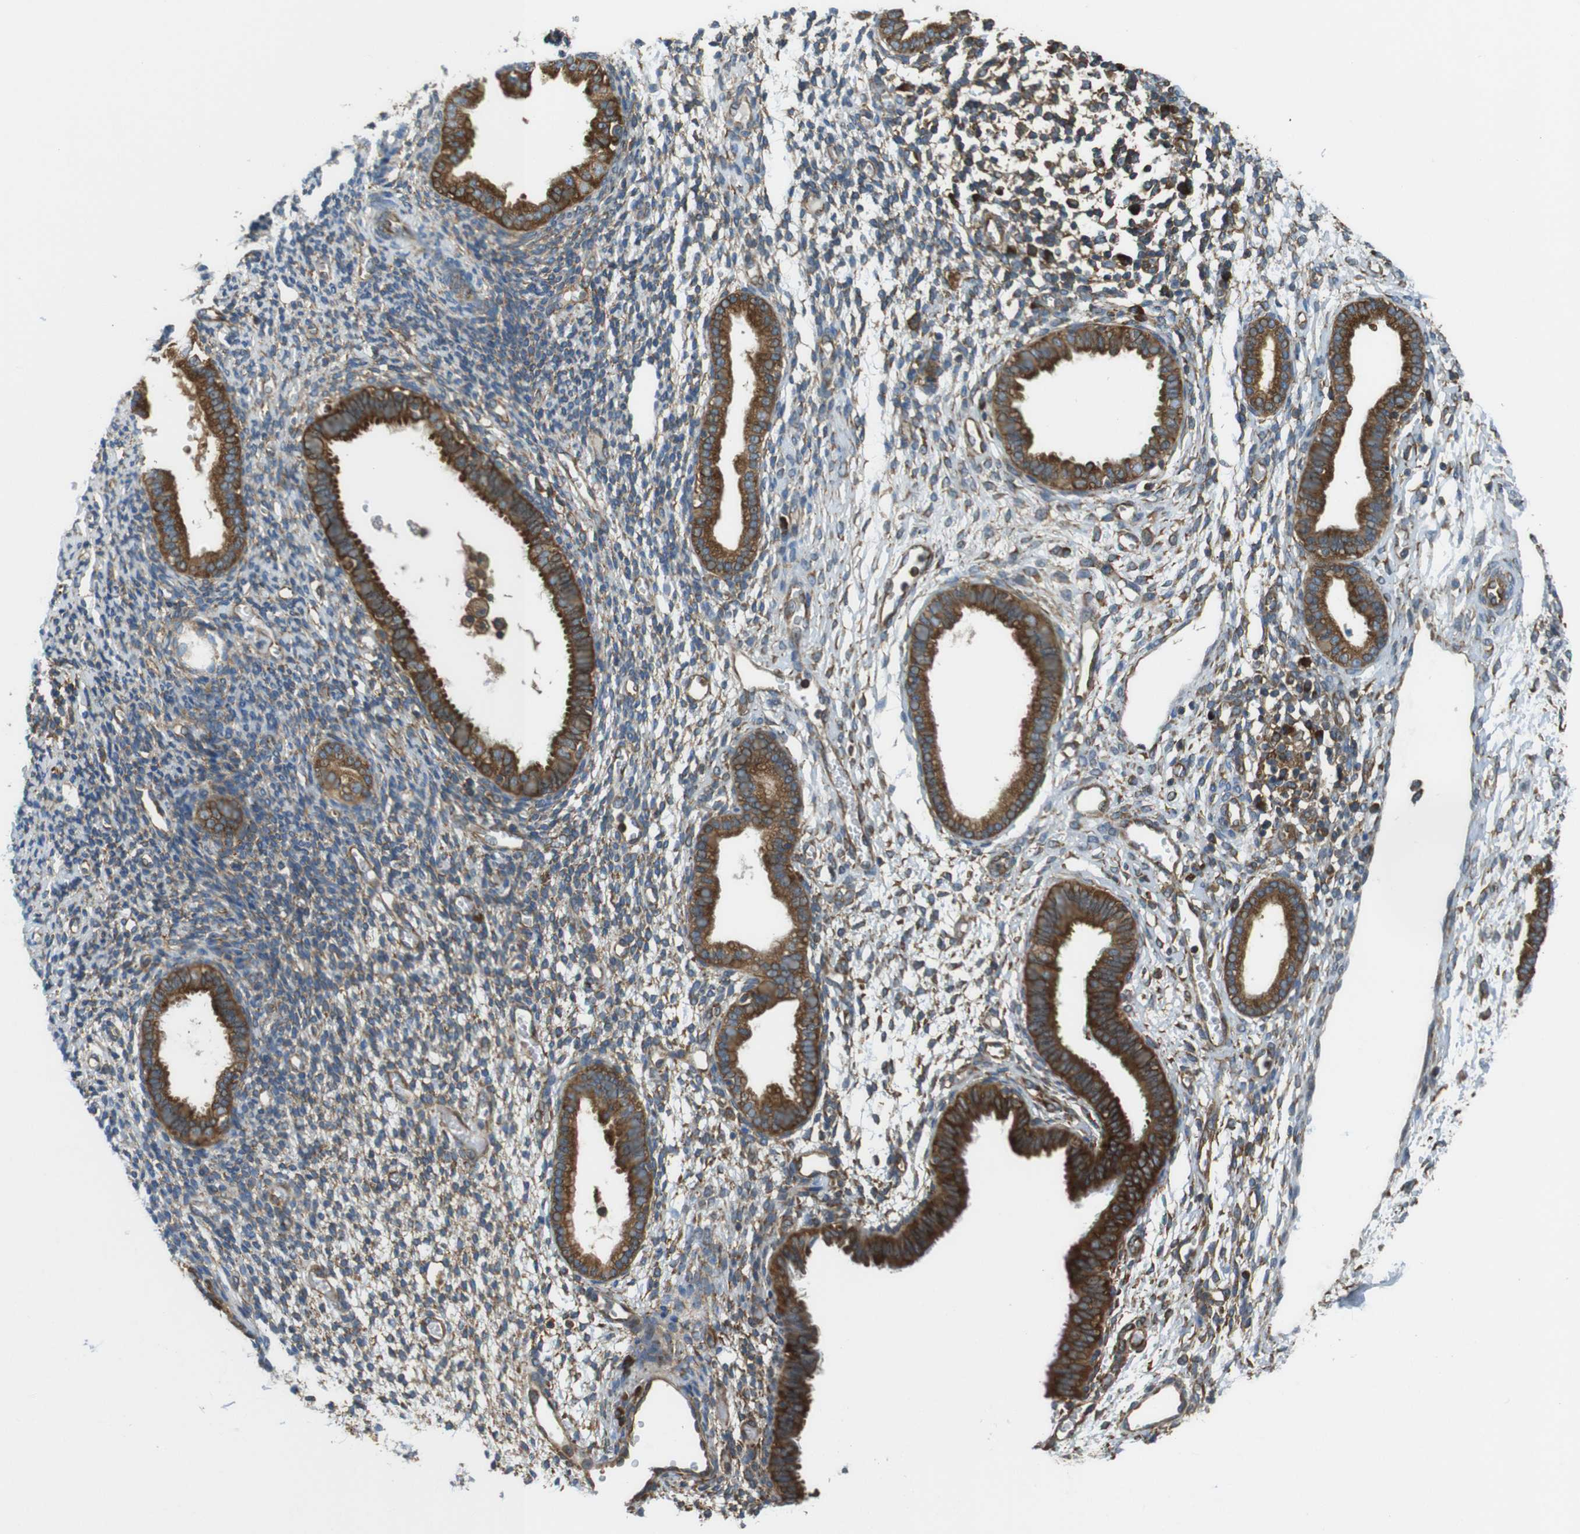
{"staining": {"intensity": "moderate", "quantity": "25%-75%", "location": "cytoplasmic/membranous"}, "tissue": "endometrium", "cell_type": "Cells in endometrial stroma", "image_type": "normal", "snomed": [{"axis": "morphology", "description": "Normal tissue, NOS"}, {"axis": "topography", "description": "Endometrium"}], "caption": "DAB (3,3'-diaminobenzidine) immunohistochemical staining of benign human endometrium reveals moderate cytoplasmic/membranous protein staining in about 25%-75% of cells in endometrial stroma.", "gene": "TSC1", "patient": {"sex": "female", "age": 61}}